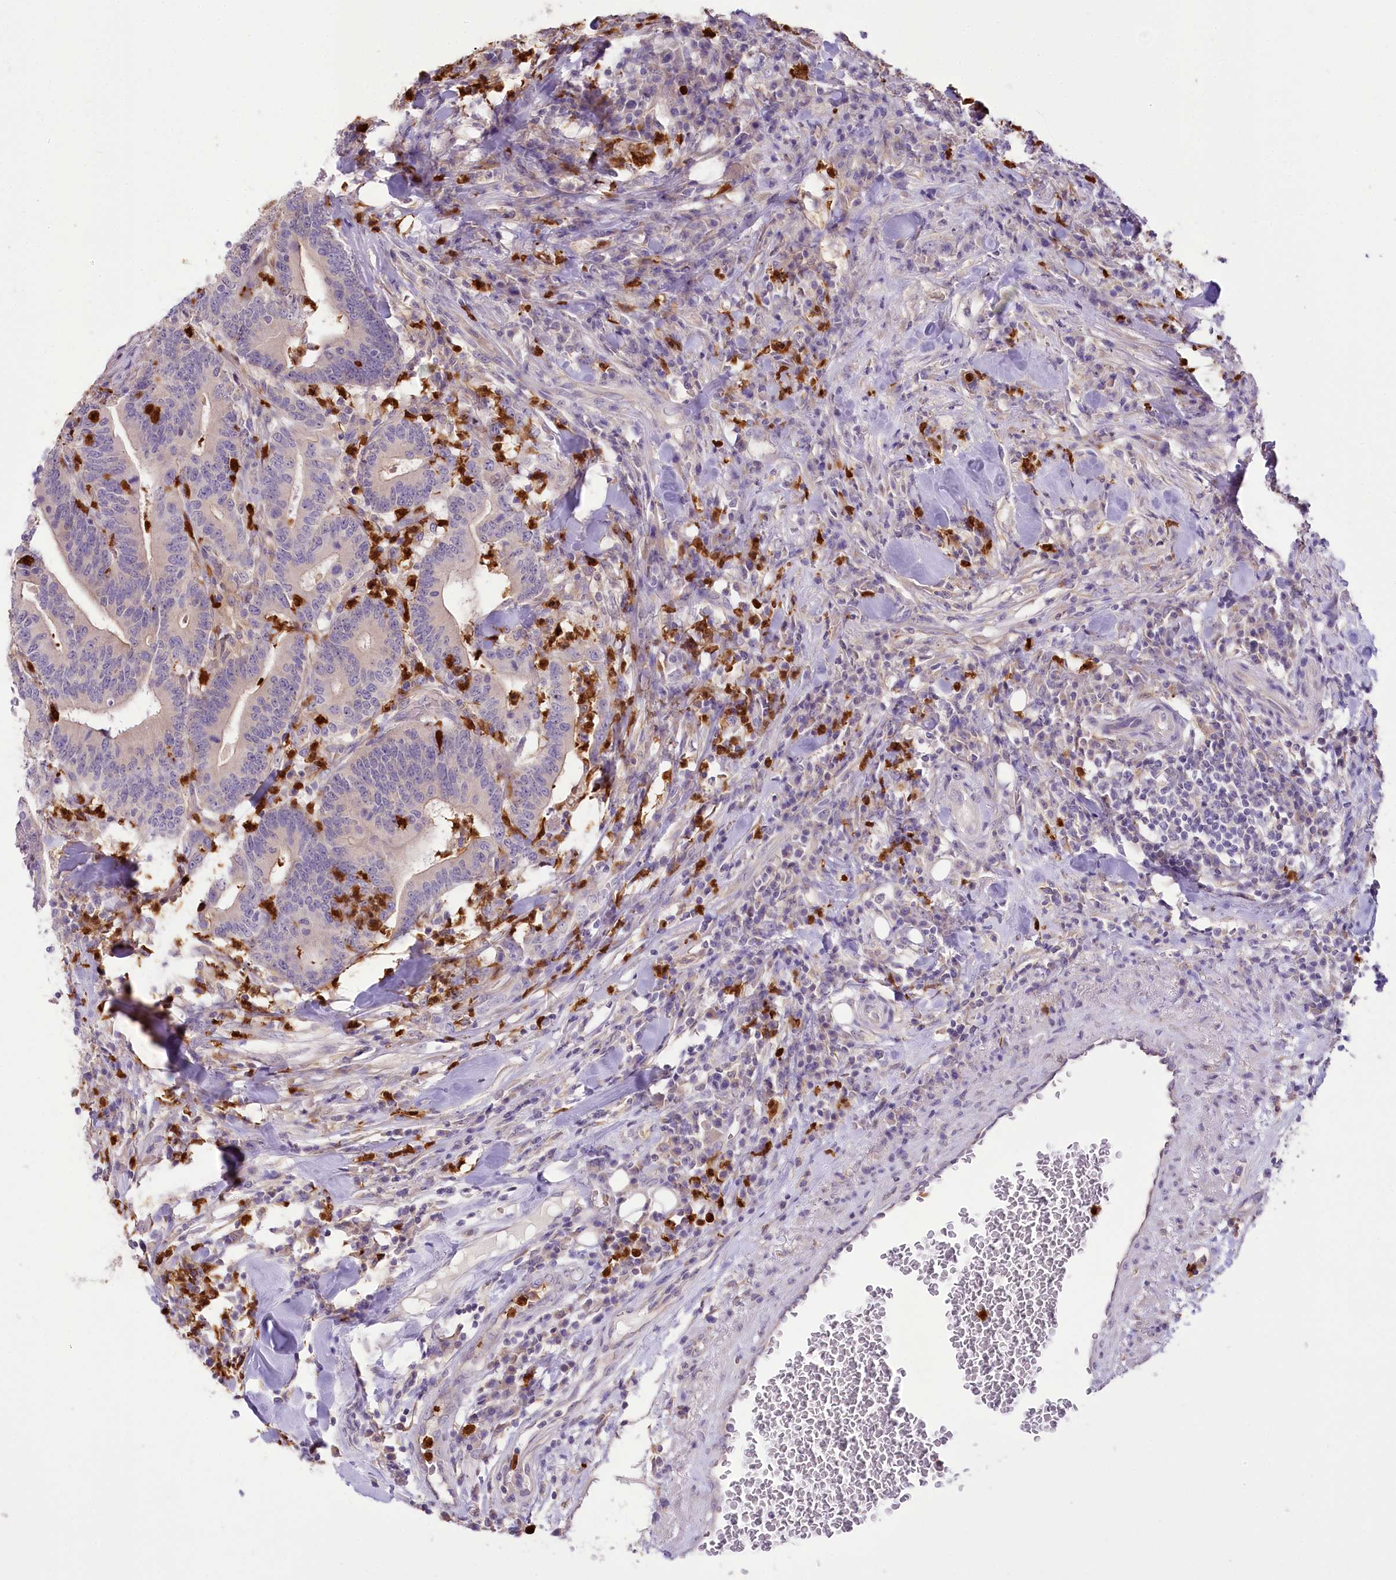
{"staining": {"intensity": "negative", "quantity": "none", "location": "none"}, "tissue": "colorectal cancer", "cell_type": "Tumor cells", "image_type": "cancer", "snomed": [{"axis": "morphology", "description": "Adenocarcinoma, NOS"}, {"axis": "topography", "description": "Colon"}], "caption": "Immunohistochemical staining of human colorectal adenocarcinoma reveals no significant expression in tumor cells.", "gene": "DPYD", "patient": {"sex": "female", "age": 66}}